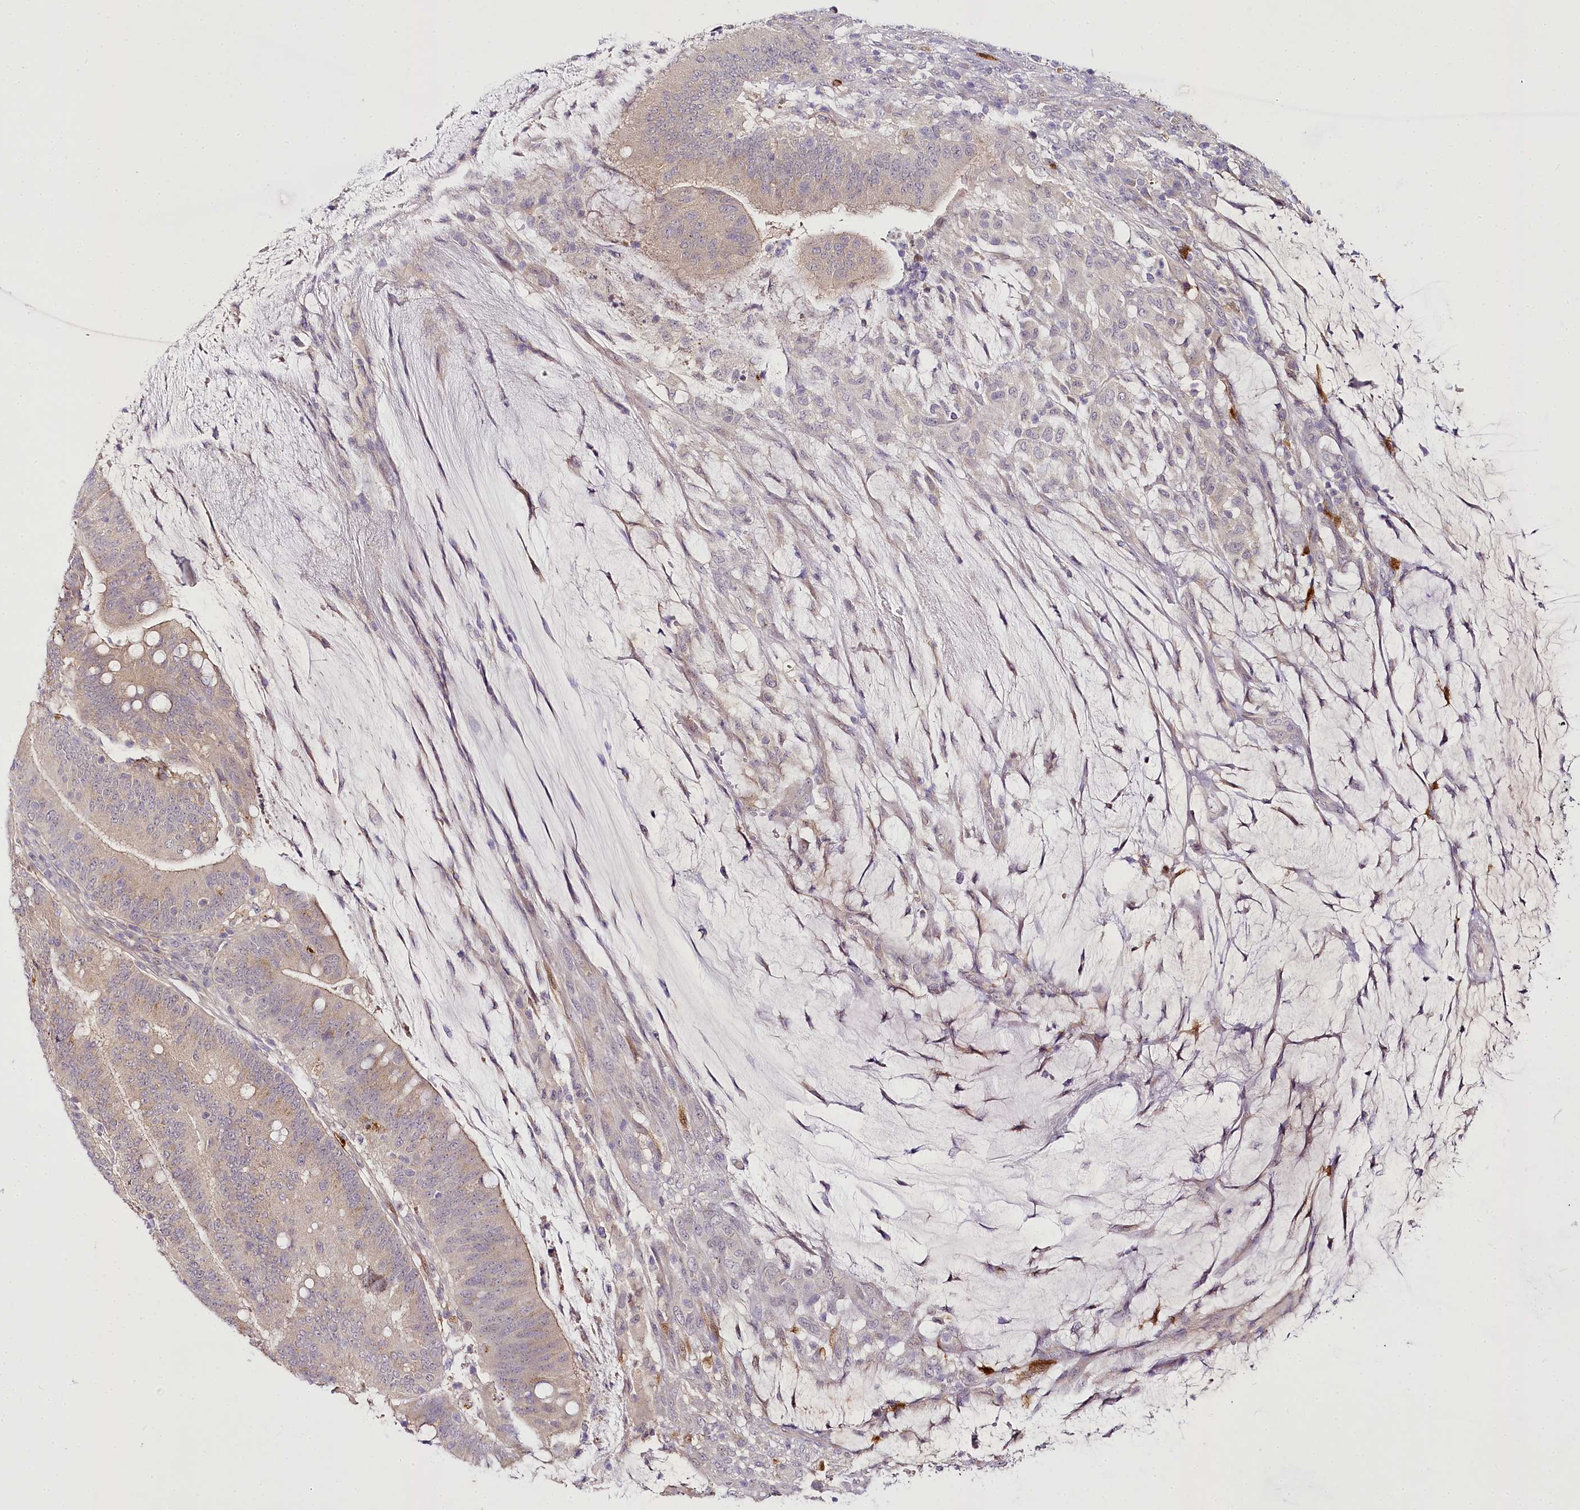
{"staining": {"intensity": "weak", "quantity": ">75%", "location": "cytoplasmic/membranous"}, "tissue": "colorectal cancer", "cell_type": "Tumor cells", "image_type": "cancer", "snomed": [{"axis": "morphology", "description": "Adenocarcinoma, NOS"}, {"axis": "topography", "description": "Colon"}], "caption": "Brown immunohistochemical staining in human colorectal cancer shows weak cytoplasmic/membranous staining in about >75% of tumor cells. Using DAB (3,3'-diaminobenzidine) (brown) and hematoxylin (blue) stains, captured at high magnification using brightfield microscopy.", "gene": "VWA5A", "patient": {"sex": "female", "age": 66}}